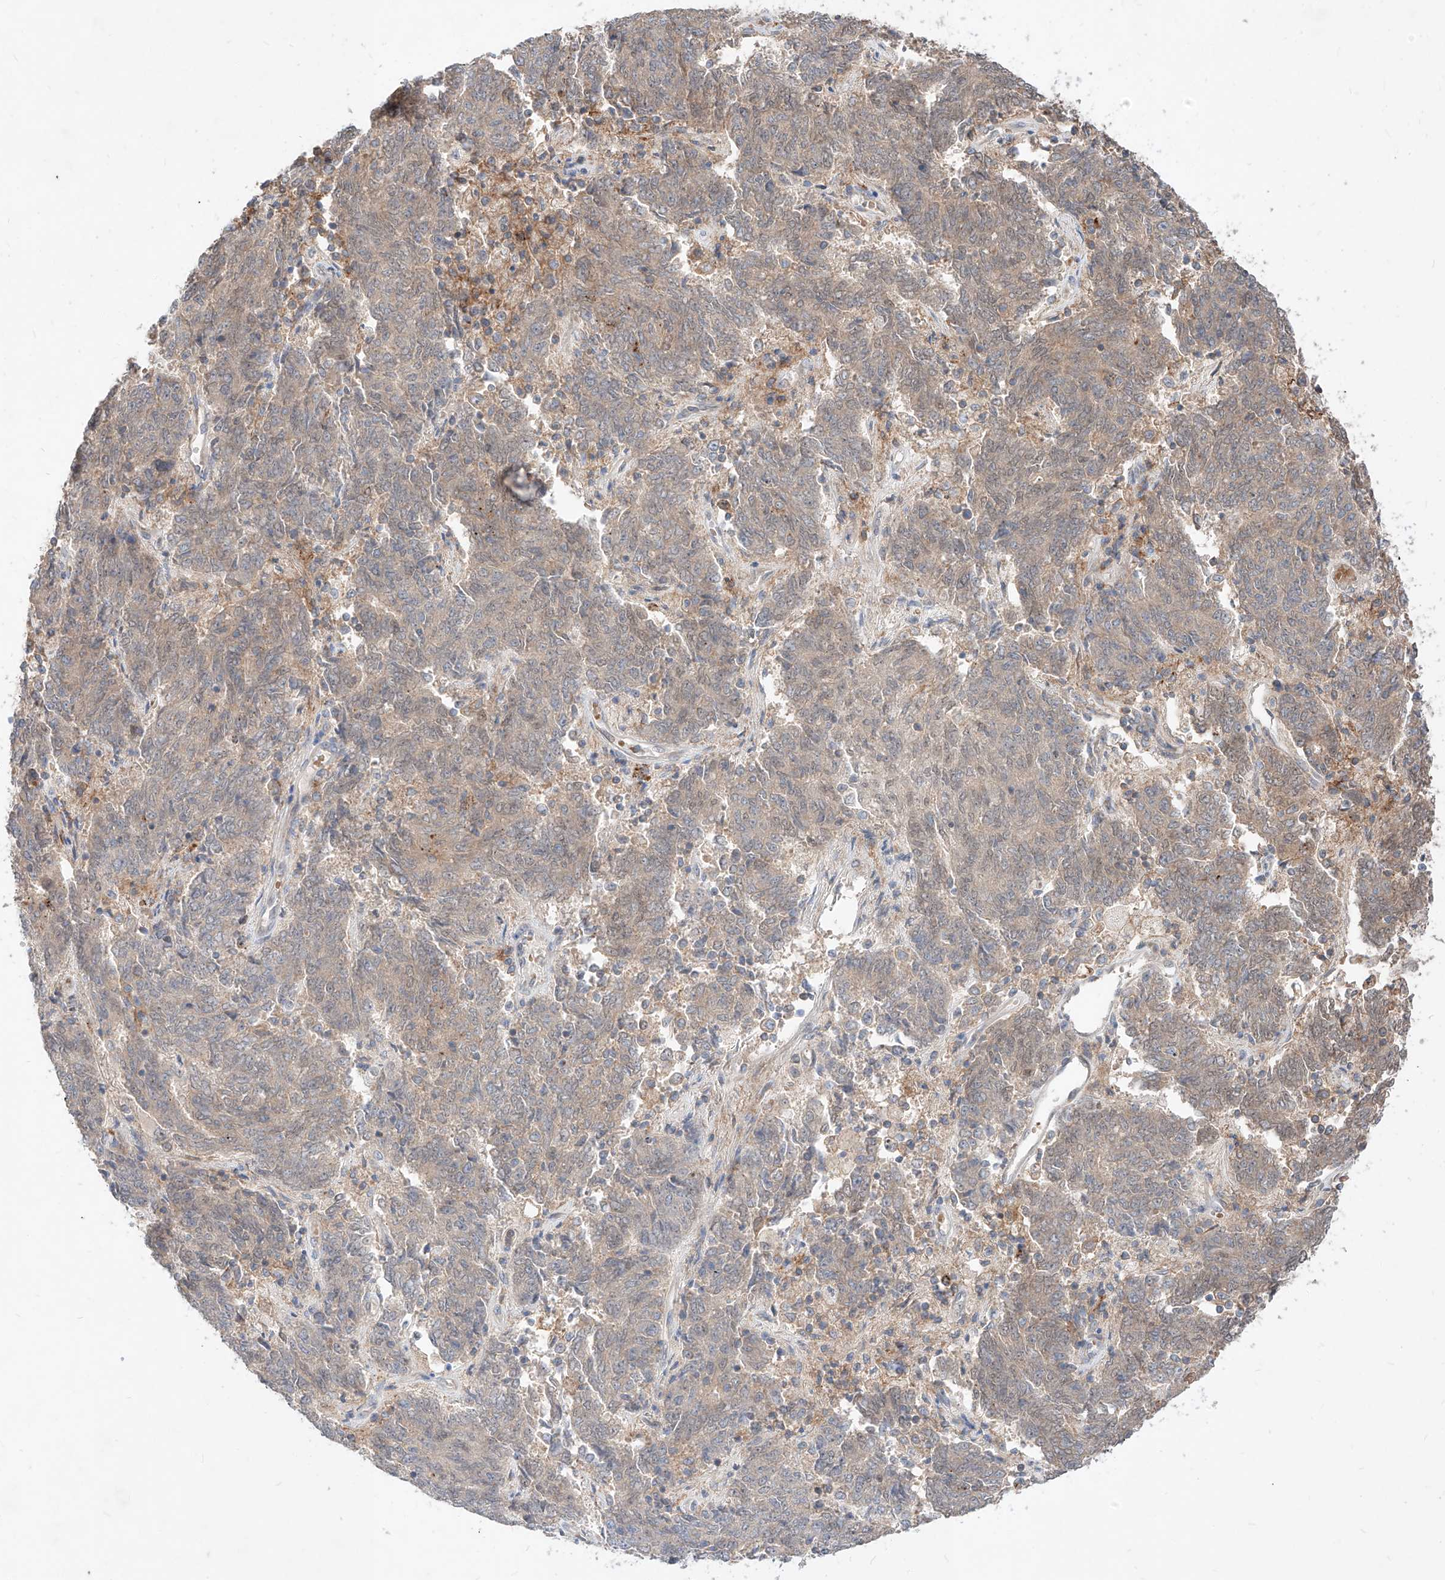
{"staining": {"intensity": "weak", "quantity": ">75%", "location": "cytoplasmic/membranous"}, "tissue": "endometrial cancer", "cell_type": "Tumor cells", "image_type": "cancer", "snomed": [{"axis": "morphology", "description": "Adenocarcinoma, NOS"}, {"axis": "topography", "description": "Endometrium"}], "caption": "This is an image of IHC staining of endometrial cancer (adenocarcinoma), which shows weak positivity in the cytoplasmic/membranous of tumor cells.", "gene": "TSNAX", "patient": {"sex": "female", "age": 80}}